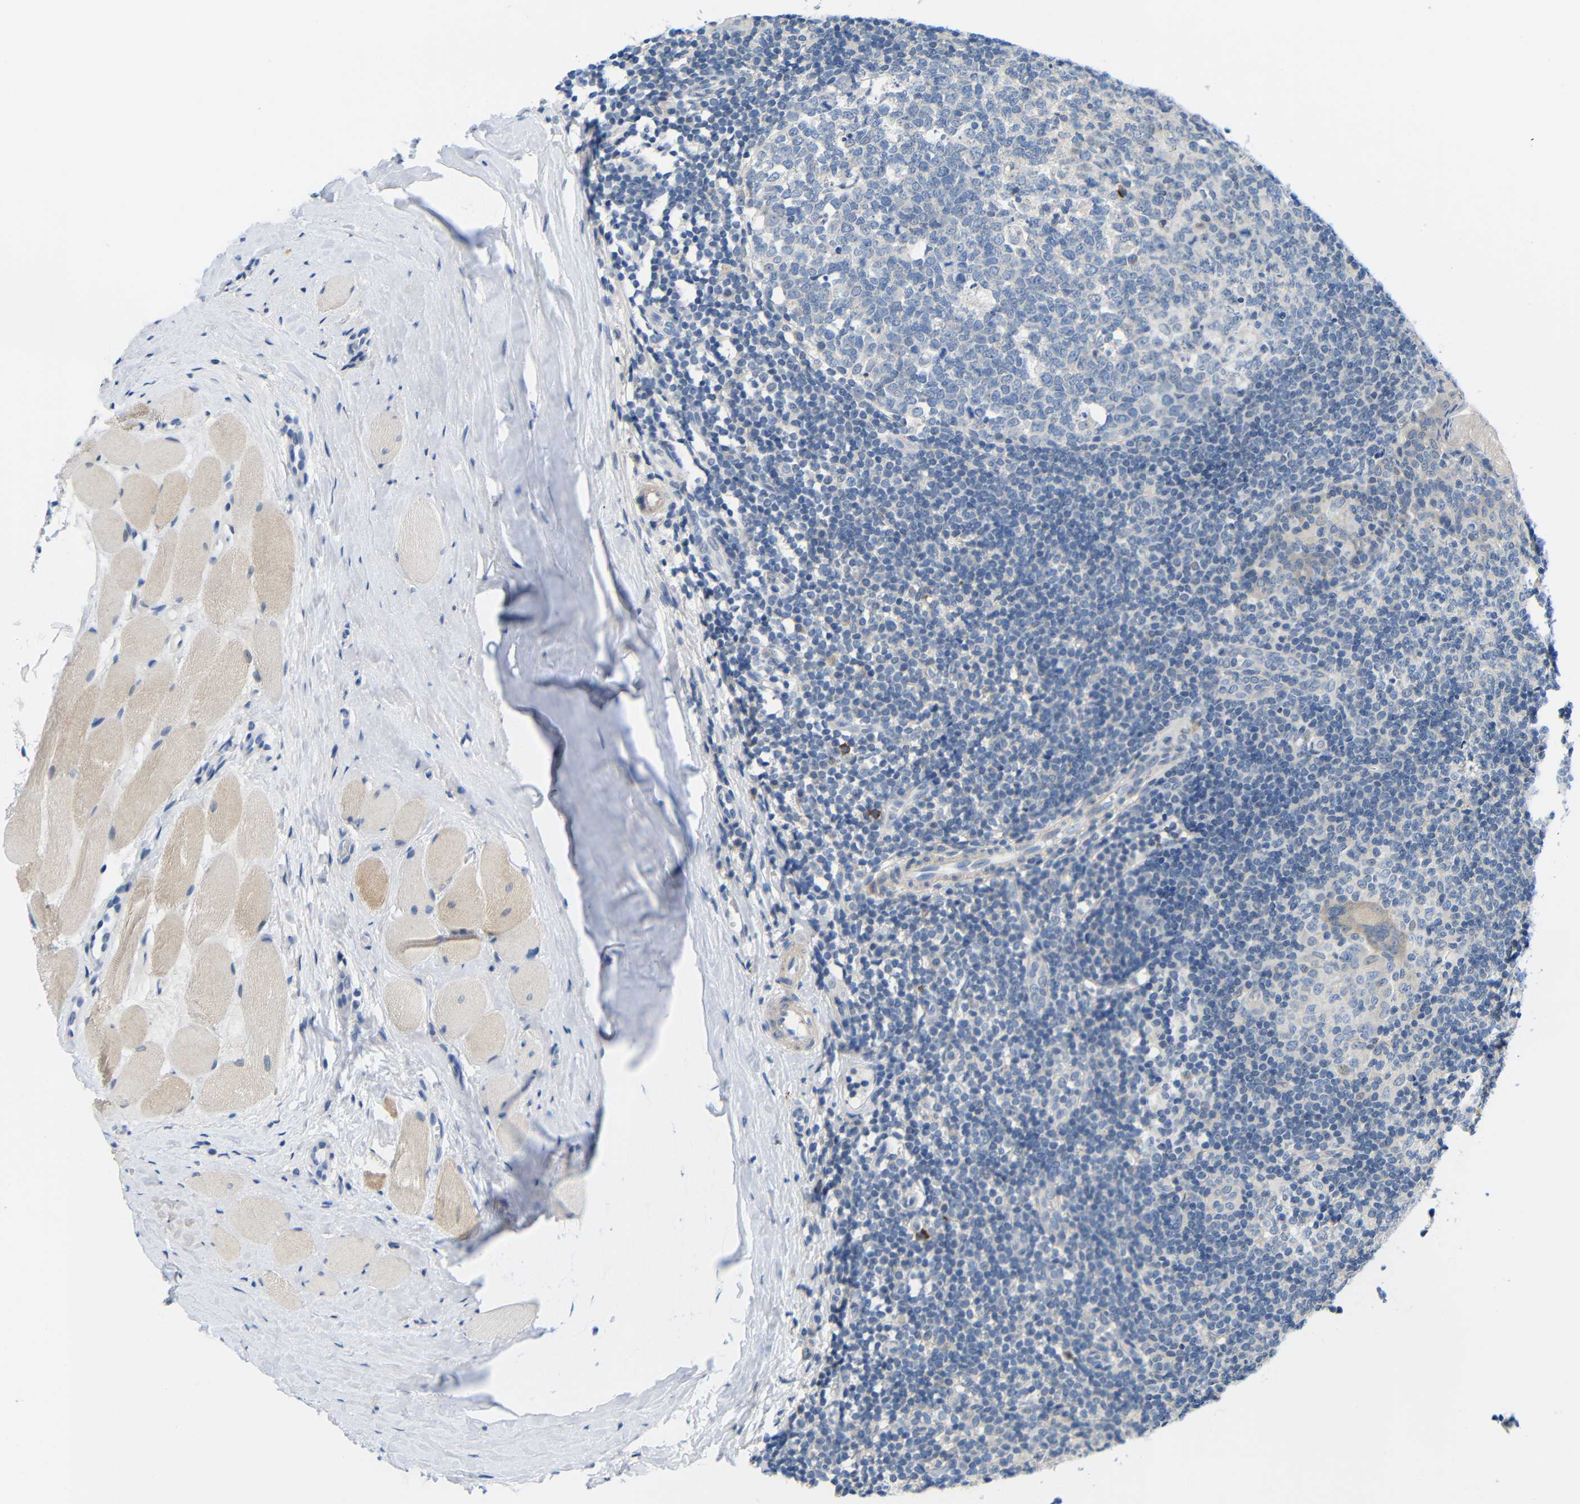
{"staining": {"intensity": "negative", "quantity": "none", "location": "none"}, "tissue": "tonsil", "cell_type": "Germinal center cells", "image_type": "normal", "snomed": [{"axis": "morphology", "description": "Normal tissue, NOS"}, {"axis": "topography", "description": "Tonsil"}], "caption": "The IHC photomicrograph has no significant expression in germinal center cells of tonsil. (Brightfield microscopy of DAB IHC at high magnification).", "gene": "NEGR1", "patient": {"sex": "female", "age": 19}}